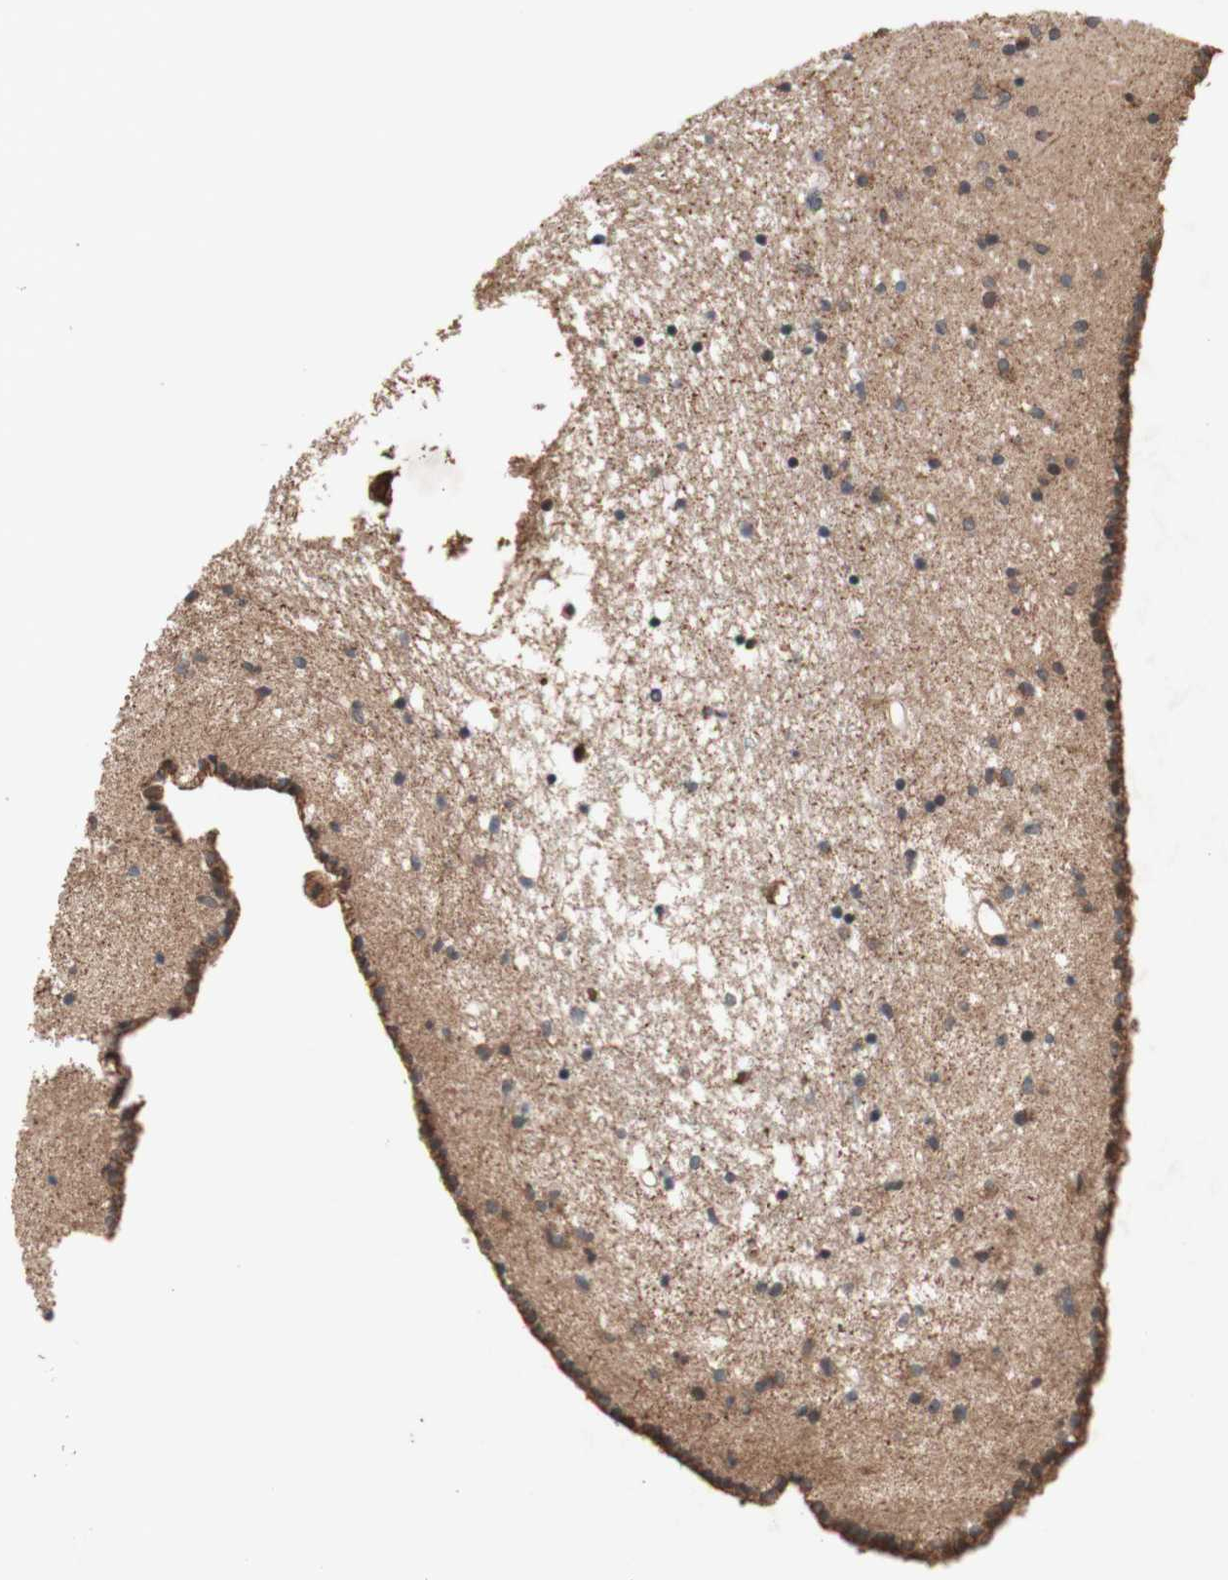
{"staining": {"intensity": "moderate", "quantity": "25%-75%", "location": "cytoplasmic/membranous"}, "tissue": "caudate", "cell_type": "Glial cells", "image_type": "normal", "snomed": [{"axis": "morphology", "description": "Normal tissue, NOS"}, {"axis": "topography", "description": "Lateral ventricle wall"}], "caption": "Human caudate stained with a brown dye displays moderate cytoplasmic/membranous positive staining in approximately 25%-75% of glial cells.", "gene": "DDOST", "patient": {"sex": "male", "age": 45}}